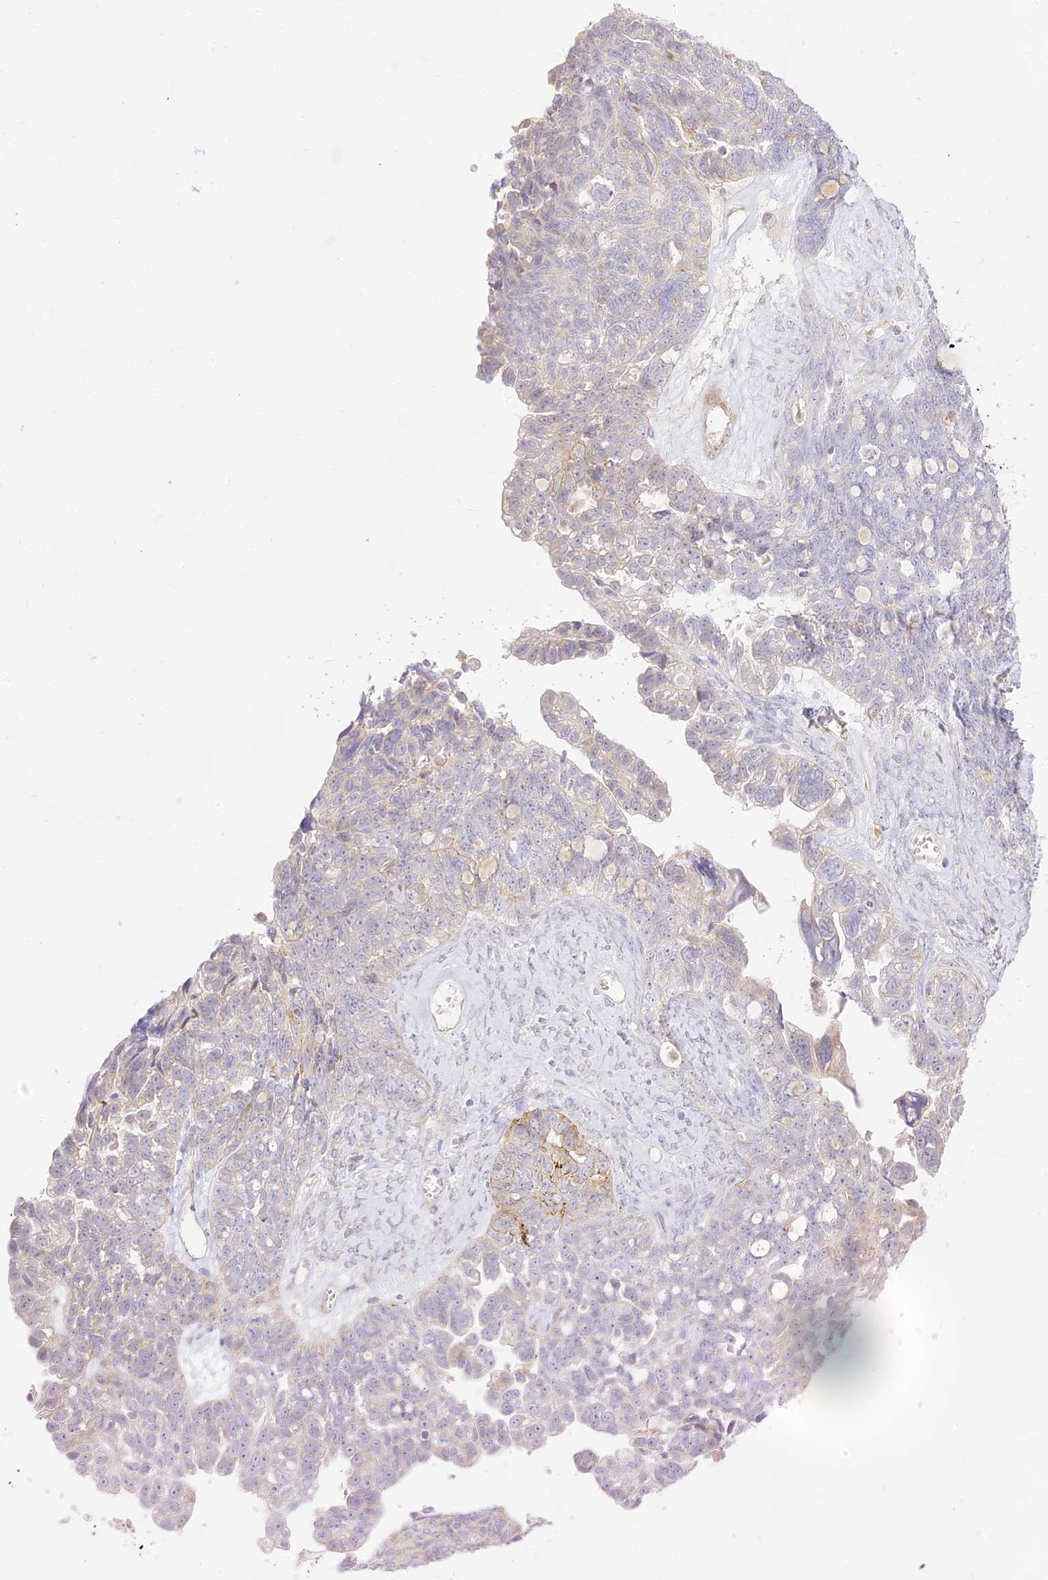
{"staining": {"intensity": "weak", "quantity": "<25%", "location": "cytoplasmic/membranous"}, "tissue": "ovarian cancer", "cell_type": "Tumor cells", "image_type": "cancer", "snomed": [{"axis": "morphology", "description": "Cystadenocarcinoma, serous, NOS"}, {"axis": "topography", "description": "Ovary"}], "caption": "Protein analysis of serous cystadenocarcinoma (ovarian) shows no significant staining in tumor cells.", "gene": "LRRC15", "patient": {"sex": "female", "age": 79}}